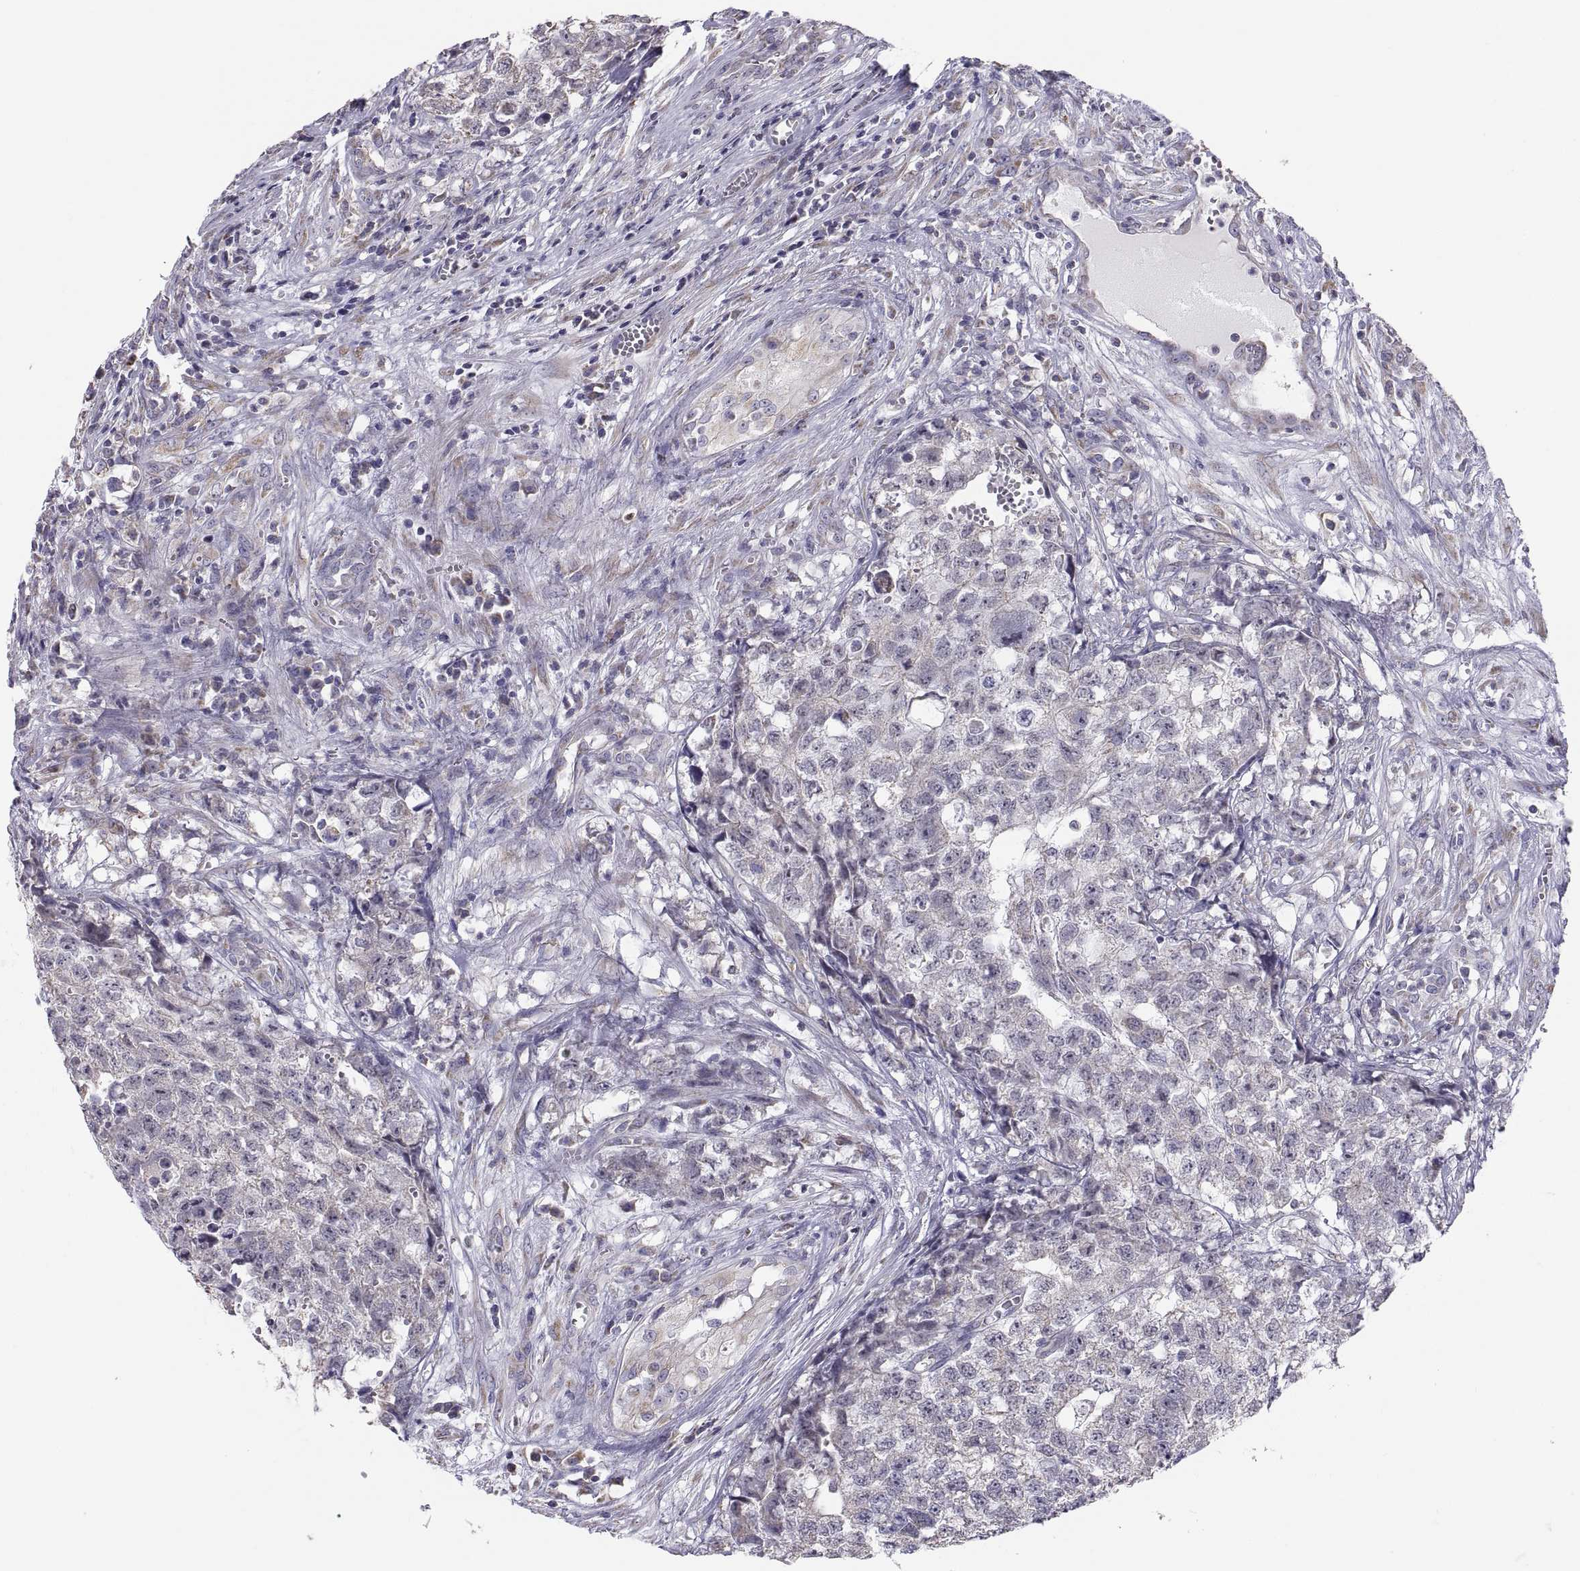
{"staining": {"intensity": "negative", "quantity": "none", "location": "none"}, "tissue": "testis cancer", "cell_type": "Tumor cells", "image_type": "cancer", "snomed": [{"axis": "morphology", "description": "Seminoma, NOS"}, {"axis": "morphology", "description": "Carcinoma, Embryonal, NOS"}, {"axis": "topography", "description": "Testis"}], "caption": "Immunohistochemistry of testis embryonal carcinoma demonstrates no expression in tumor cells.", "gene": "TNNC1", "patient": {"sex": "male", "age": 22}}